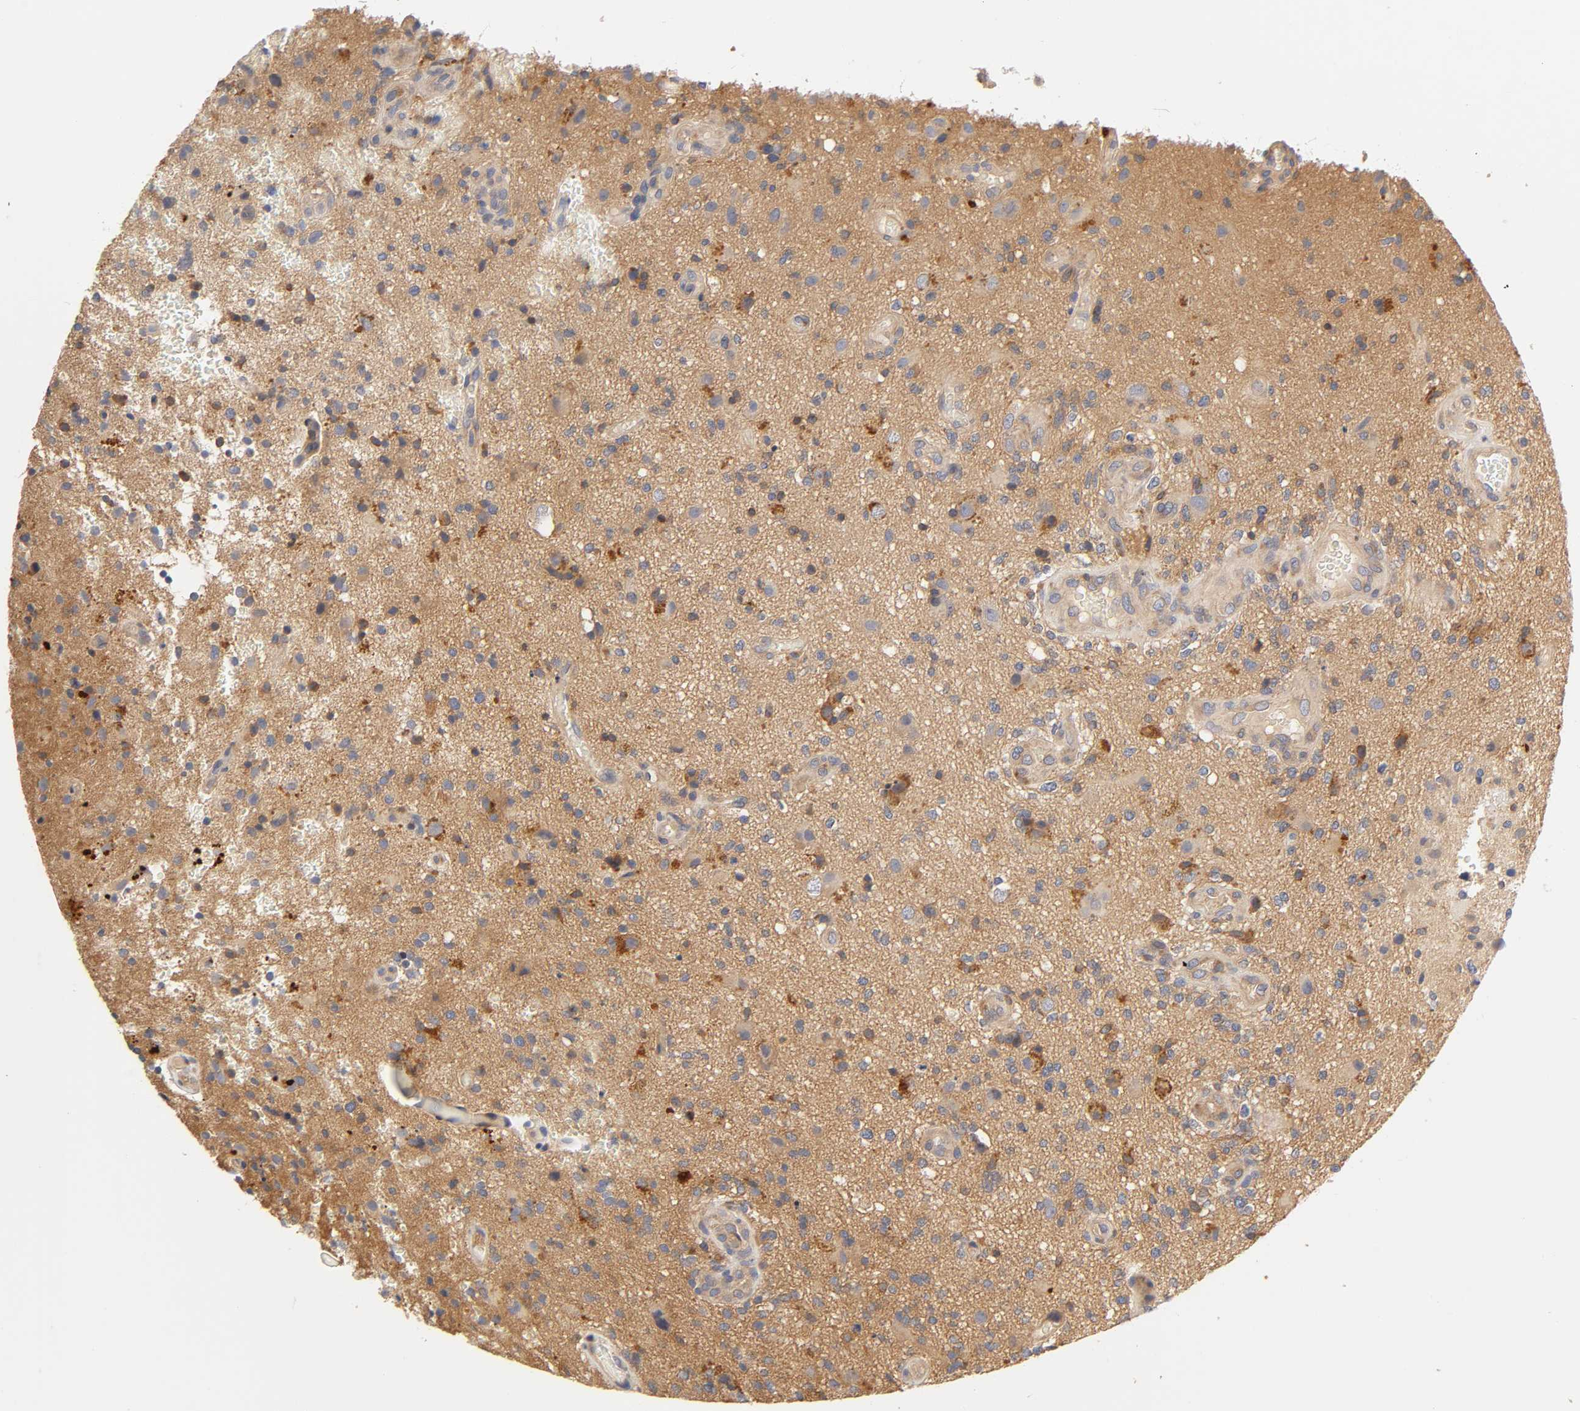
{"staining": {"intensity": "moderate", "quantity": "25%-75%", "location": "cytoplasmic/membranous"}, "tissue": "glioma", "cell_type": "Tumor cells", "image_type": "cancer", "snomed": [{"axis": "morphology", "description": "Normal tissue, NOS"}, {"axis": "morphology", "description": "Glioma, malignant, High grade"}, {"axis": "topography", "description": "Cerebral cortex"}], "caption": "Protein staining by immunohistochemistry exhibits moderate cytoplasmic/membranous staining in approximately 25%-75% of tumor cells in high-grade glioma (malignant).", "gene": "RHOA", "patient": {"sex": "male", "age": 75}}